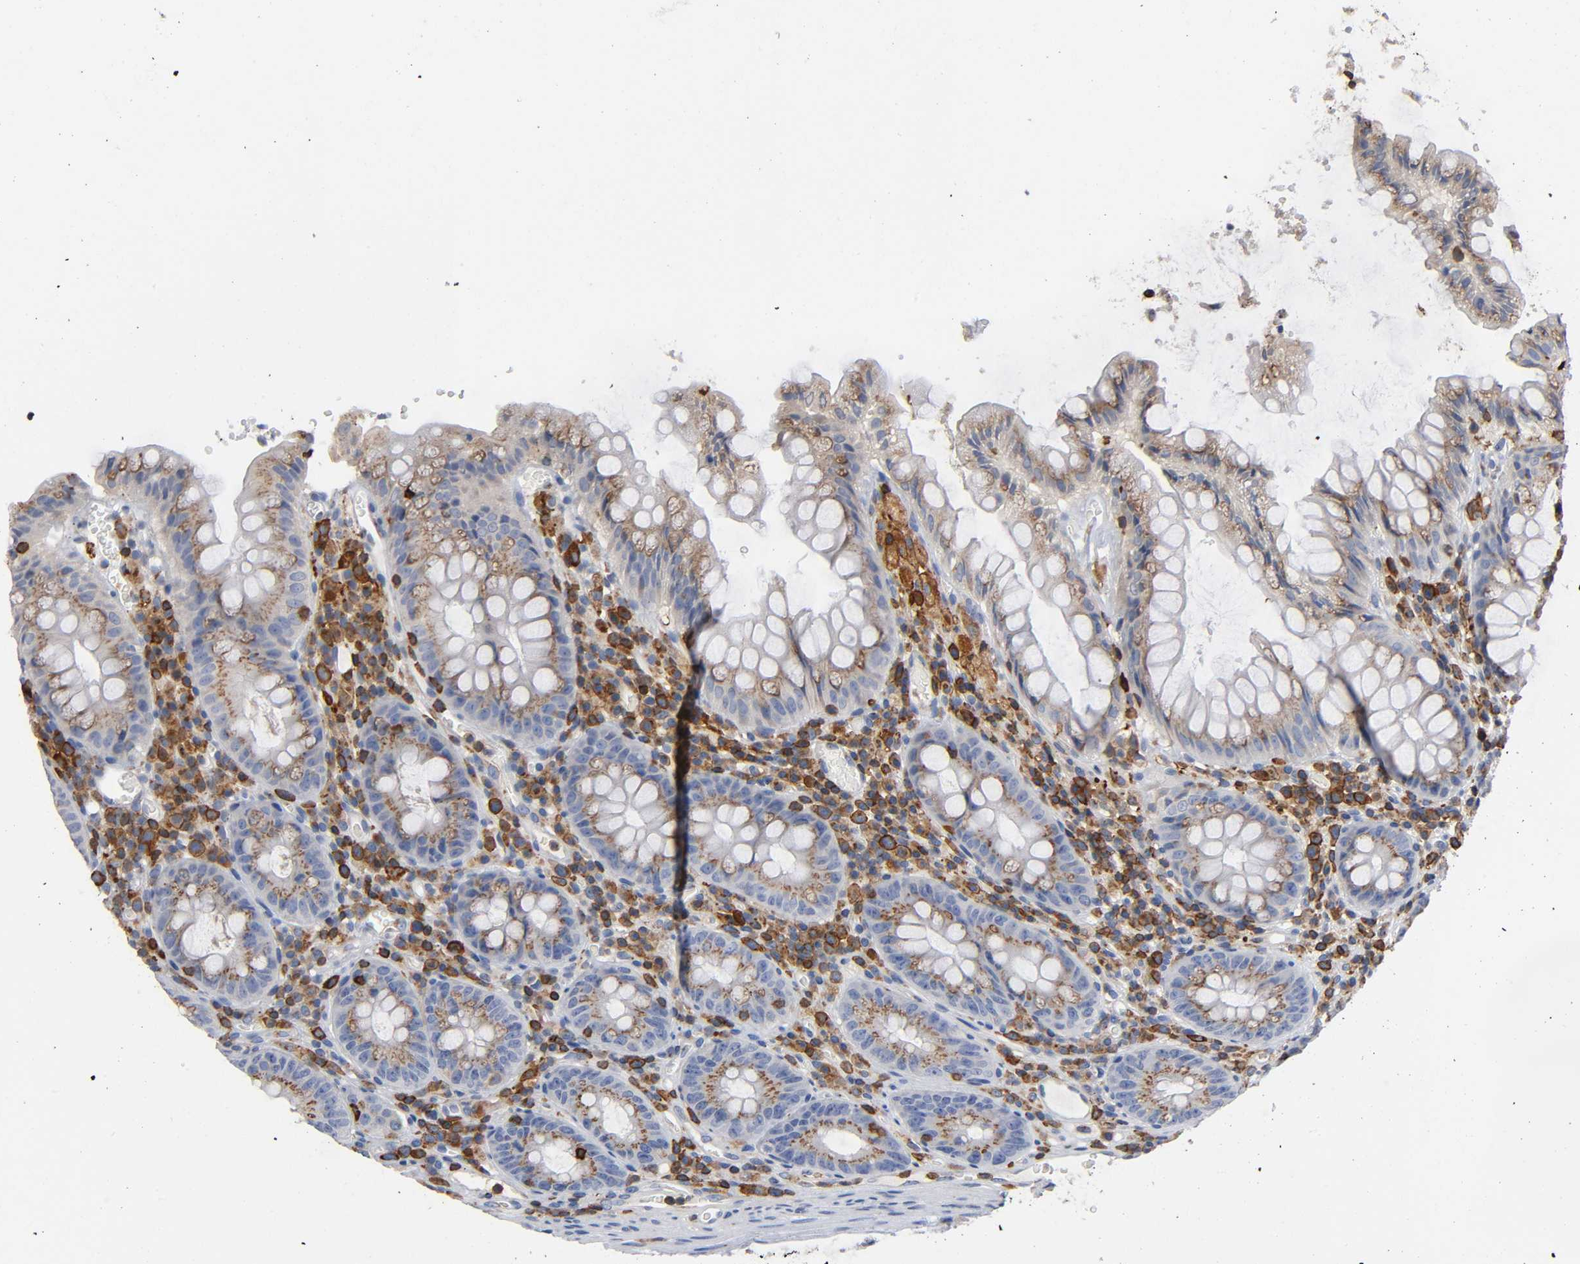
{"staining": {"intensity": "negative", "quantity": "none", "location": "none"}, "tissue": "colon", "cell_type": "Endothelial cells", "image_type": "normal", "snomed": [{"axis": "morphology", "description": "Normal tissue, NOS"}, {"axis": "topography", "description": "Colon"}], "caption": "This is an immunohistochemistry micrograph of unremarkable colon. There is no expression in endothelial cells.", "gene": "CAPN10", "patient": {"sex": "female", "age": 46}}